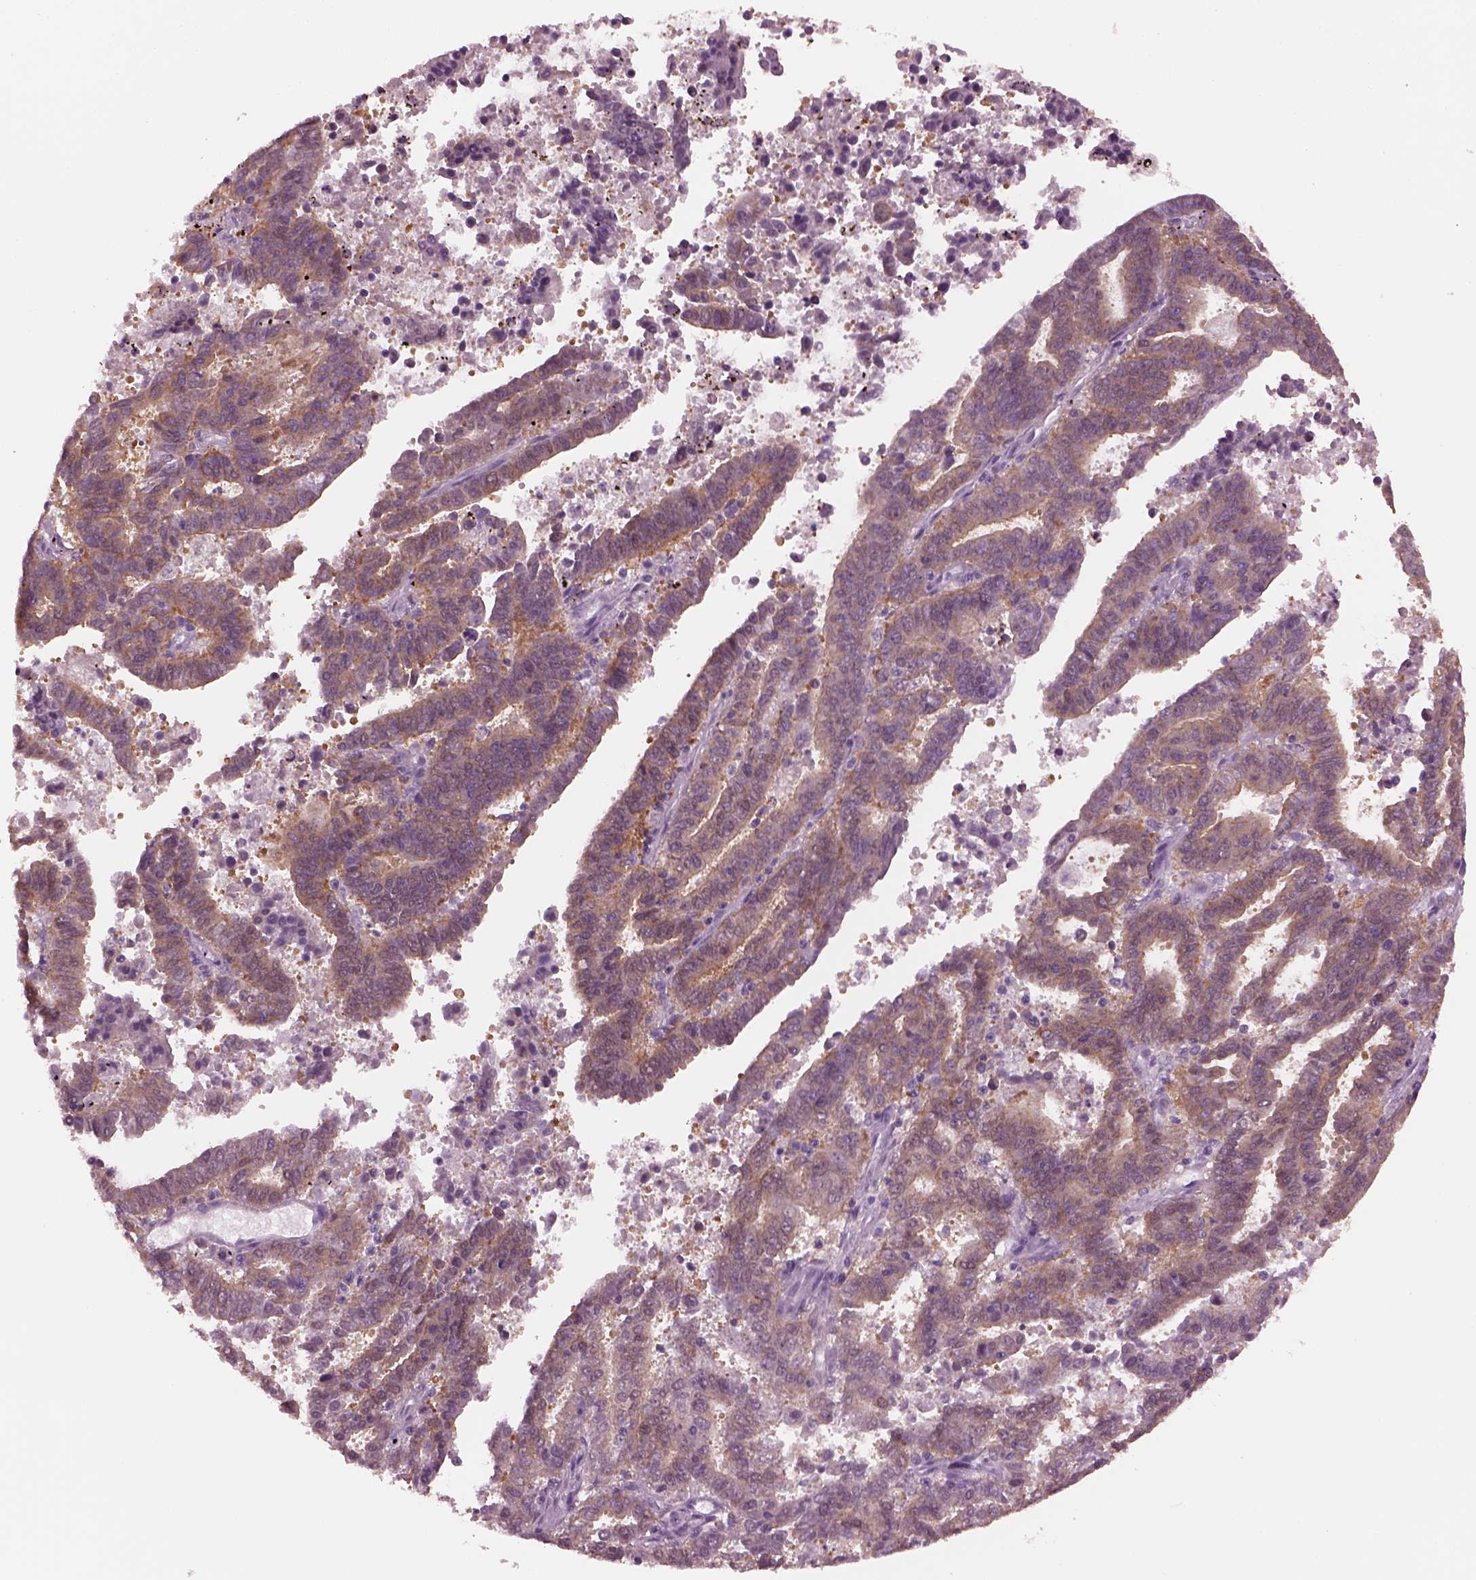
{"staining": {"intensity": "weak", "quantity": ">75%", "location": "cytoplasmic/membranous"}, "tissue": "endometrial cancer", "cell_type": "Tumor cells", "image_type": "cancer", "snomed": [{"axis": "morphology", "description": "Adenocarcinoma, NOS"}, {"axis": "topography", "description": "Uterus"}], "caption": "Protein expression by immunohistochemistry displays weak cytoplasmic/membranous expression in approximately >75% of tumor cells in endometrial cancer.", "gene": "SHTN1", "patient": {"sex": "female", "age": 83}}